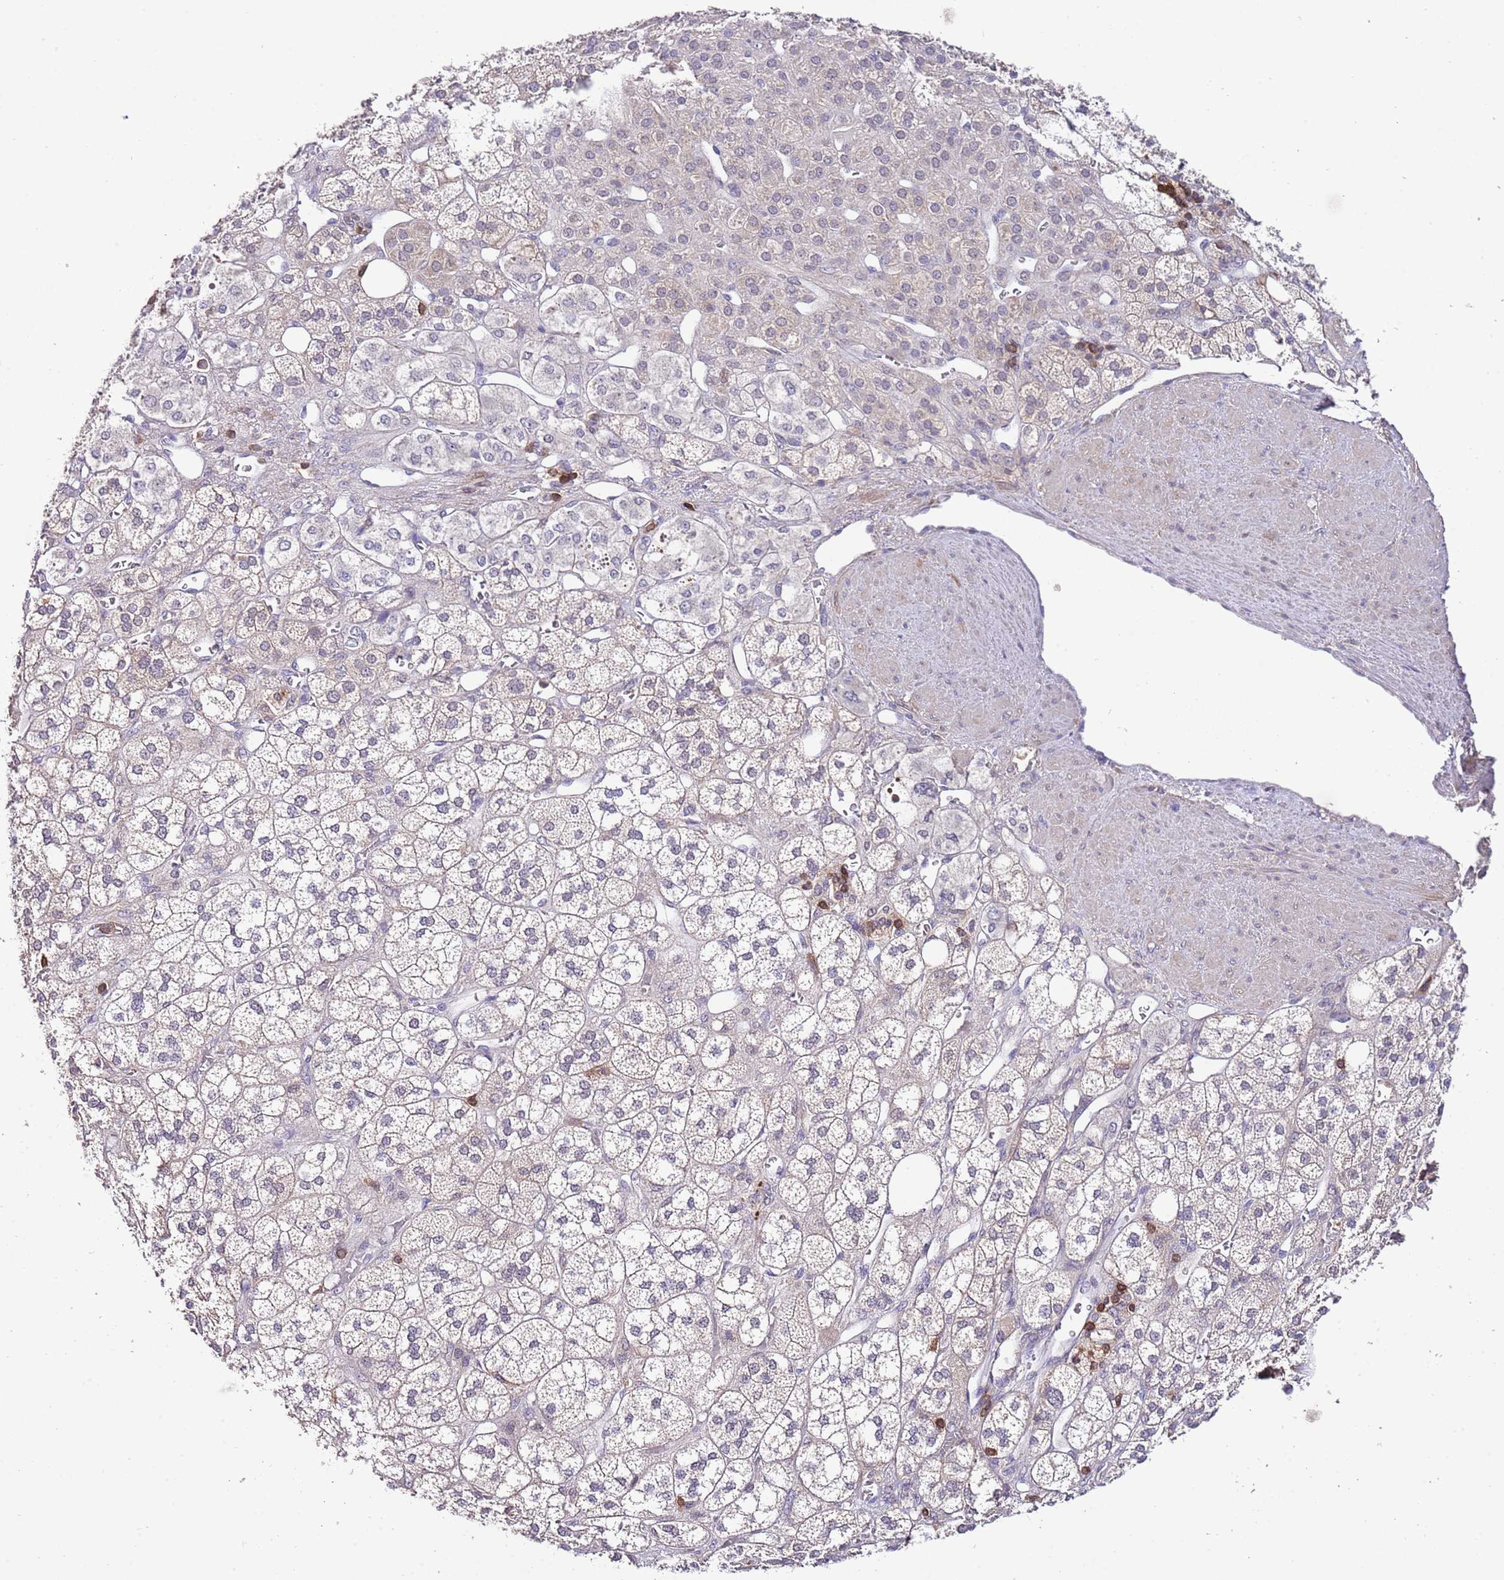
{"staining": {"intensity": "weak", "quantity": "25%-75%", "location": "cytoplasmic/membranous"}, "tissue": "adrenal gland", "cell_type": "Glandular cells", "image_type": "normal", "snomed": [{"axis": "morphology", "description": "Normal tissue, NOS"}, {"axis": "topography", "description": "Adrenal gland"}], "caption": "Adrenal gland stained with DAB (3,3'-diaminobenzidine) IHC displays low levels of weak cytoplasmic/membranous expression in about 25%-75% of glandular cells. The protein is stained brown, and the nuclei are stained in blue (DAB IHC with brightfield microscopy, high magnification).", "gene": "EFHD1", "patient": {"sex": "male", "age": 61}}